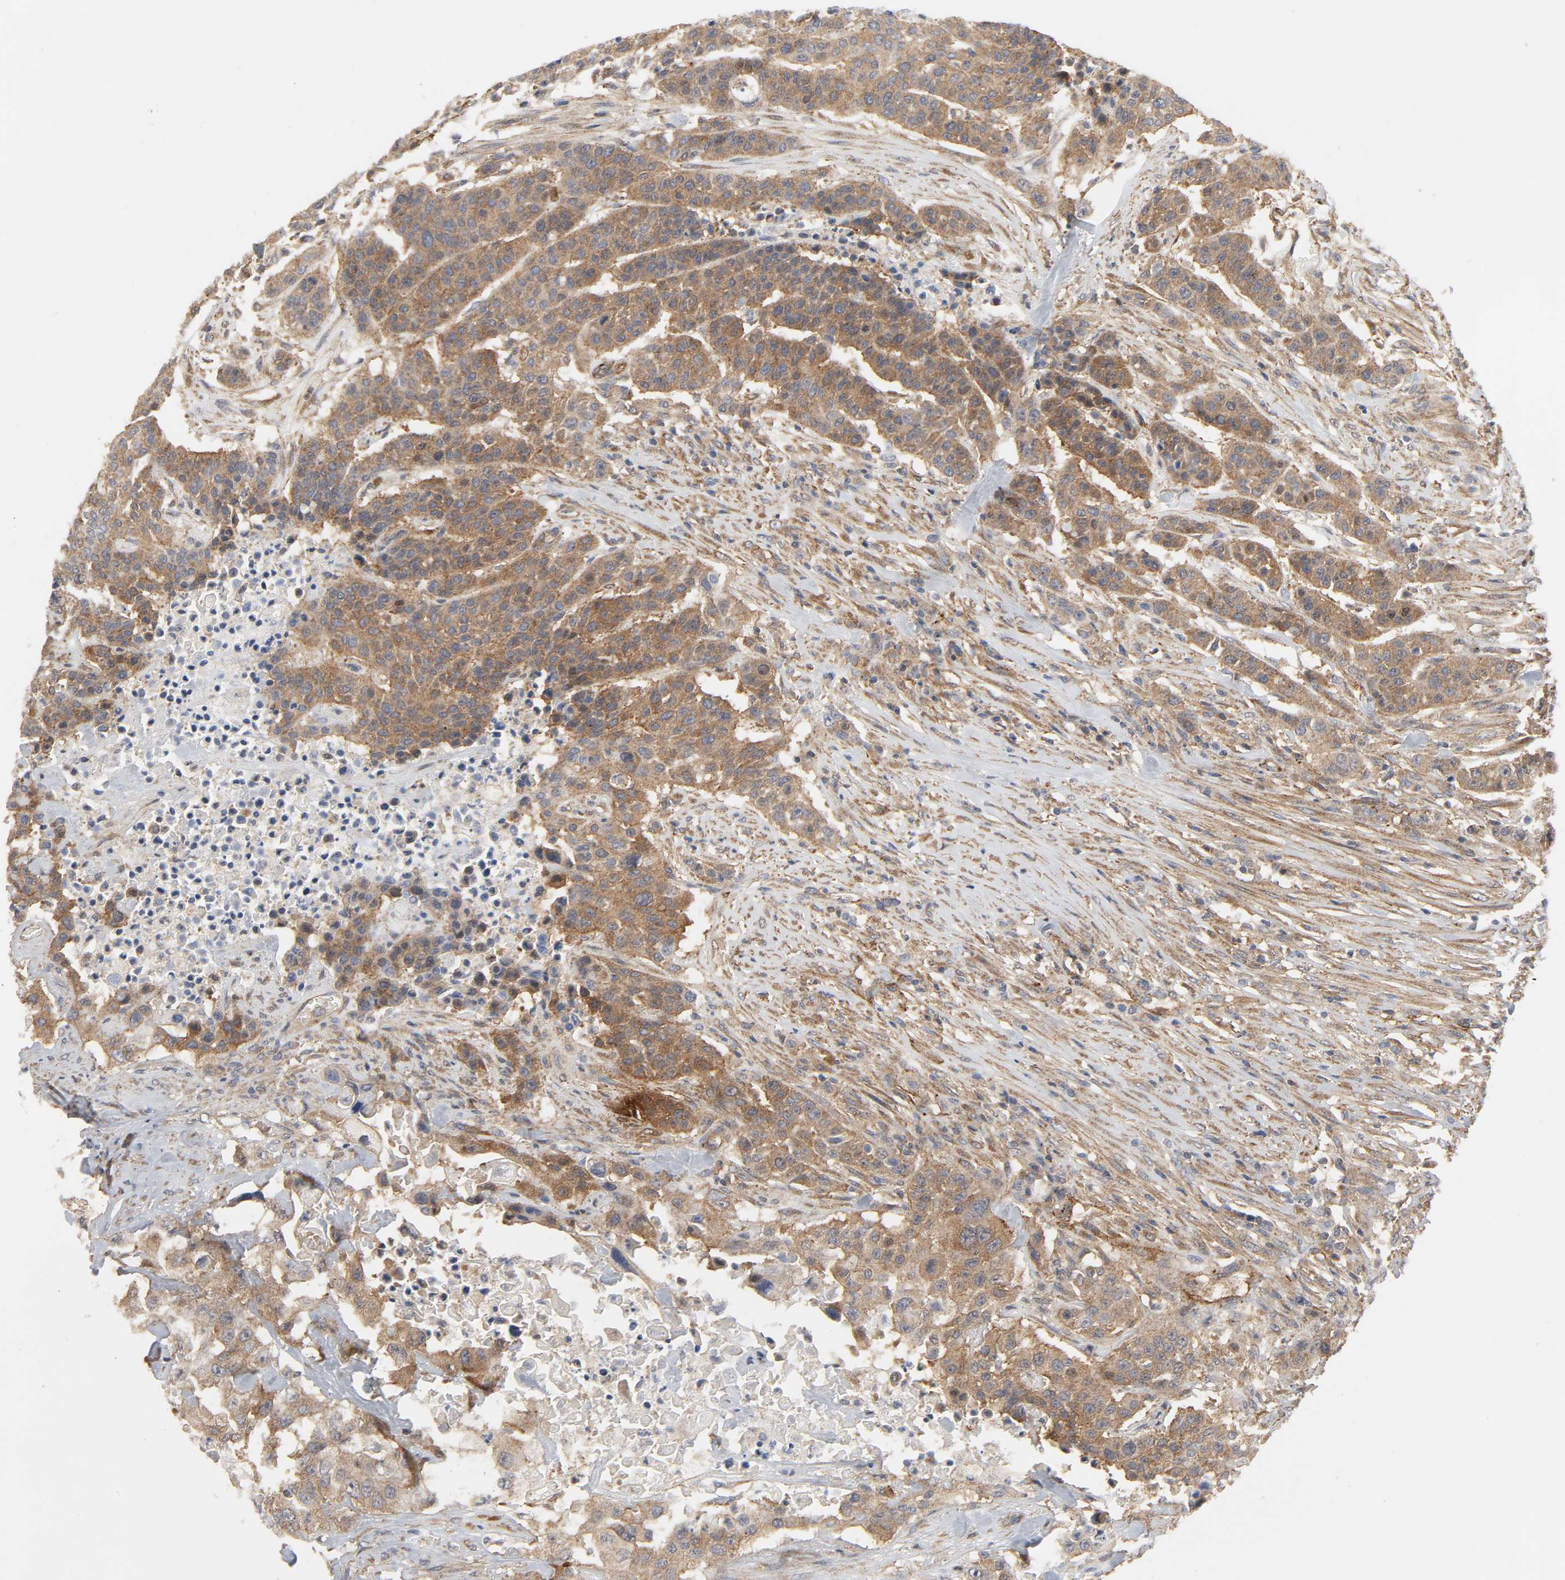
{"staining": {"intensity": "strong", "quantity": ">75%", "location": "cytoplasmic/membranous"}, "tissue": "urothelial cancer", "cell_type": "Tumor cells", "image_type": "cancer", "snomed": [{"axis": "morphology", "description": "Urothelial carcinoma, High grade"}, {"axis": "topography", "description": "Urinary bladder"}], "caption": "Protein expression analysis of urothelial cancer demonstrates strong cytoplasmic/membranous staining in about >75% of tumor cells.", "gene": "SH3GLB1", "patient": {"sex": "male", "age": 74}}